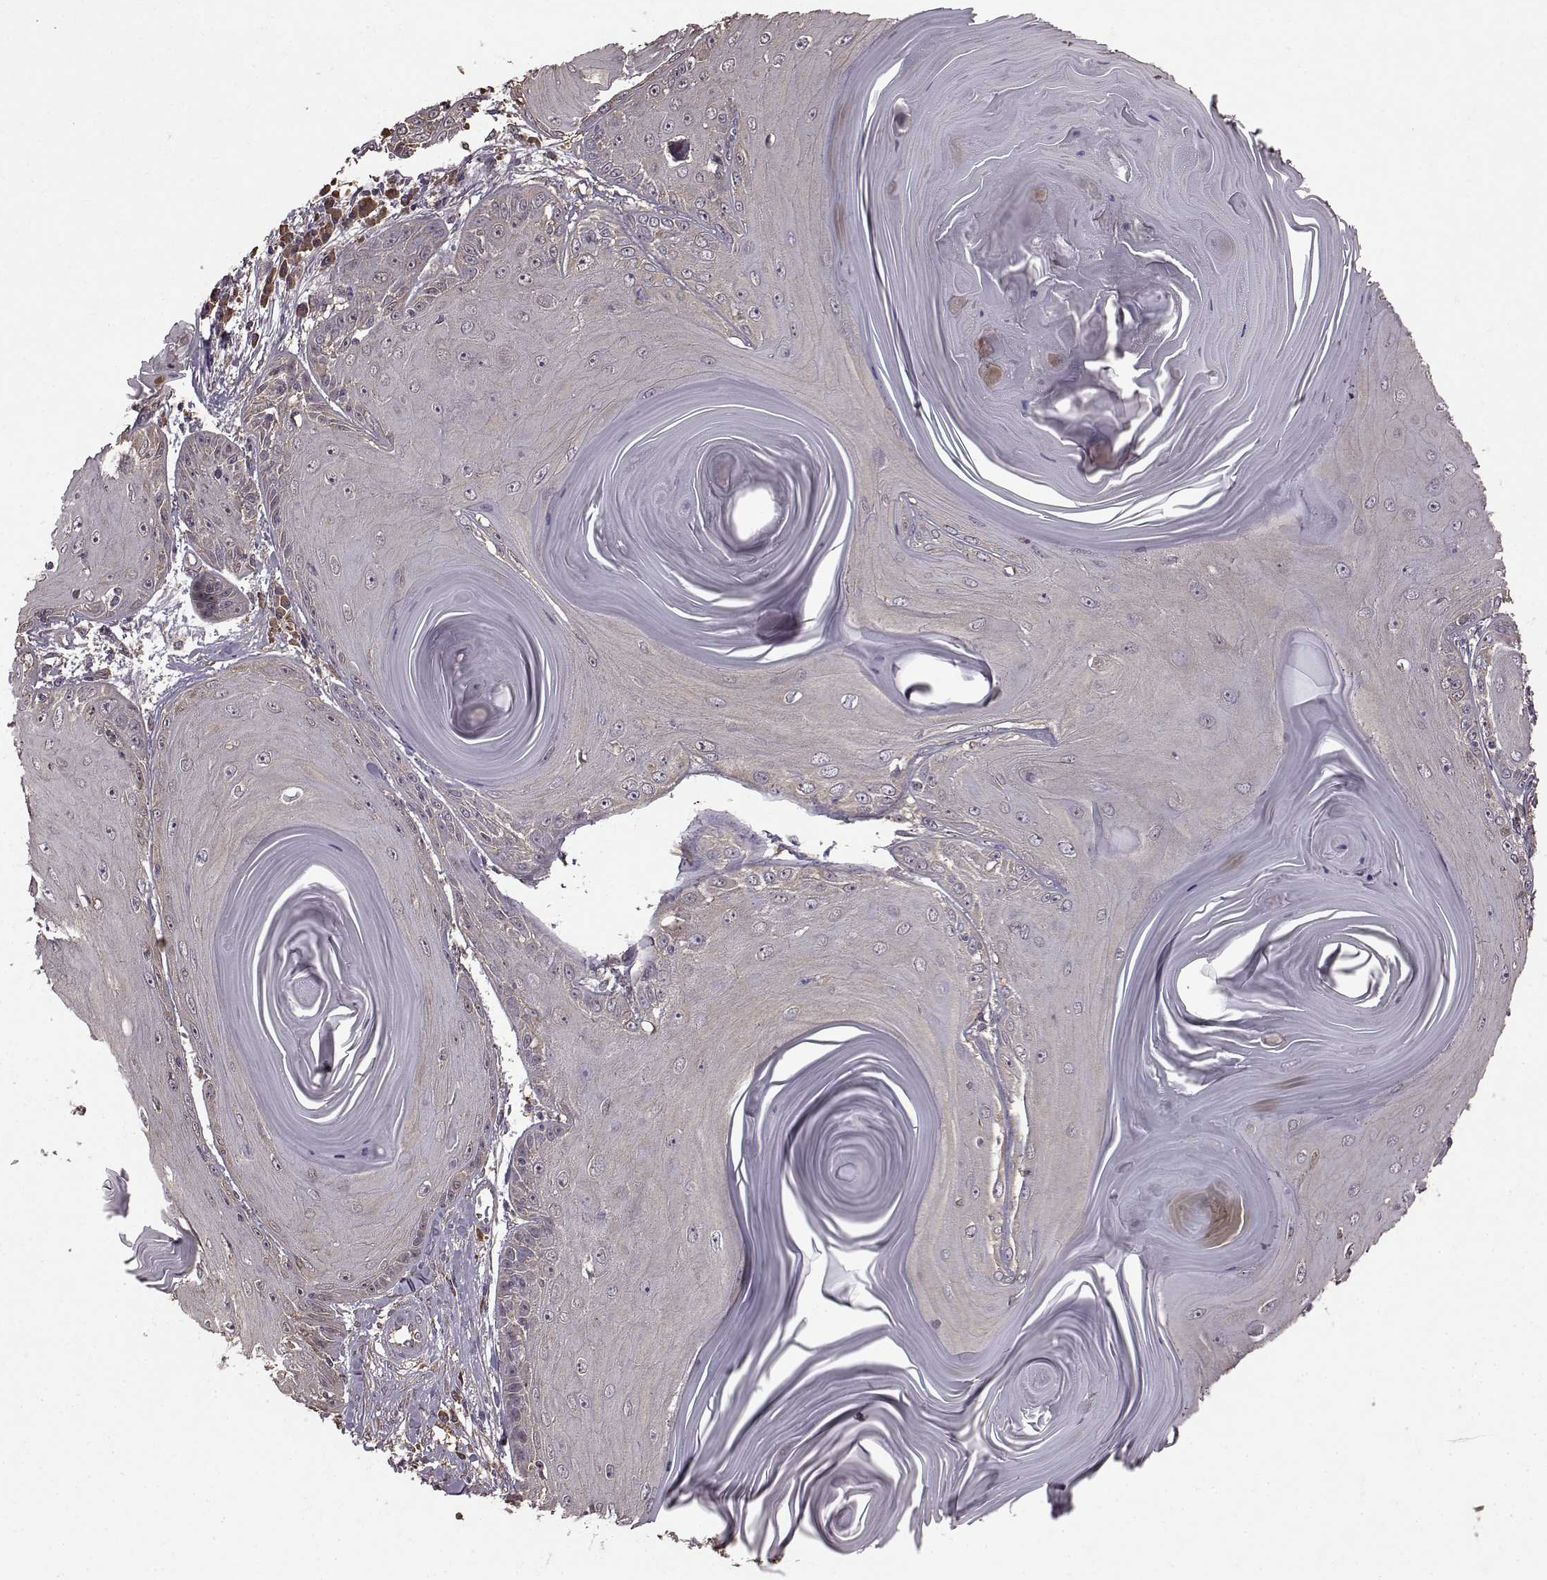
{"staining": {"intensity": "negative", "quantity": "none", "location": "none"}, "tissue": "skin cancer", "cell_type": "Tumor cells", "image_type": "cancer", "snomed": [{"axis": "morphology", "description": "Squamous cell carcinoma, NOS"}, {"axis": "topography", "description": "Skin"}, {"axis": "topography", "description": "Vulva"}], "caption": "This image is of skin cancer (squamous cell carcinoma) stained with immunohistochemistry (IHC) to label a protein in brown with the nuclei are counter-stained blue. There is no expression in tumor cells. The staining is performed using DAB (3,3'-diaminobenzidine) brown chromogen with nuclei counter-stained in using hematoxylin.", "gene": "NME1-NME2", "patient": {"sex": "female", "age": 85}}